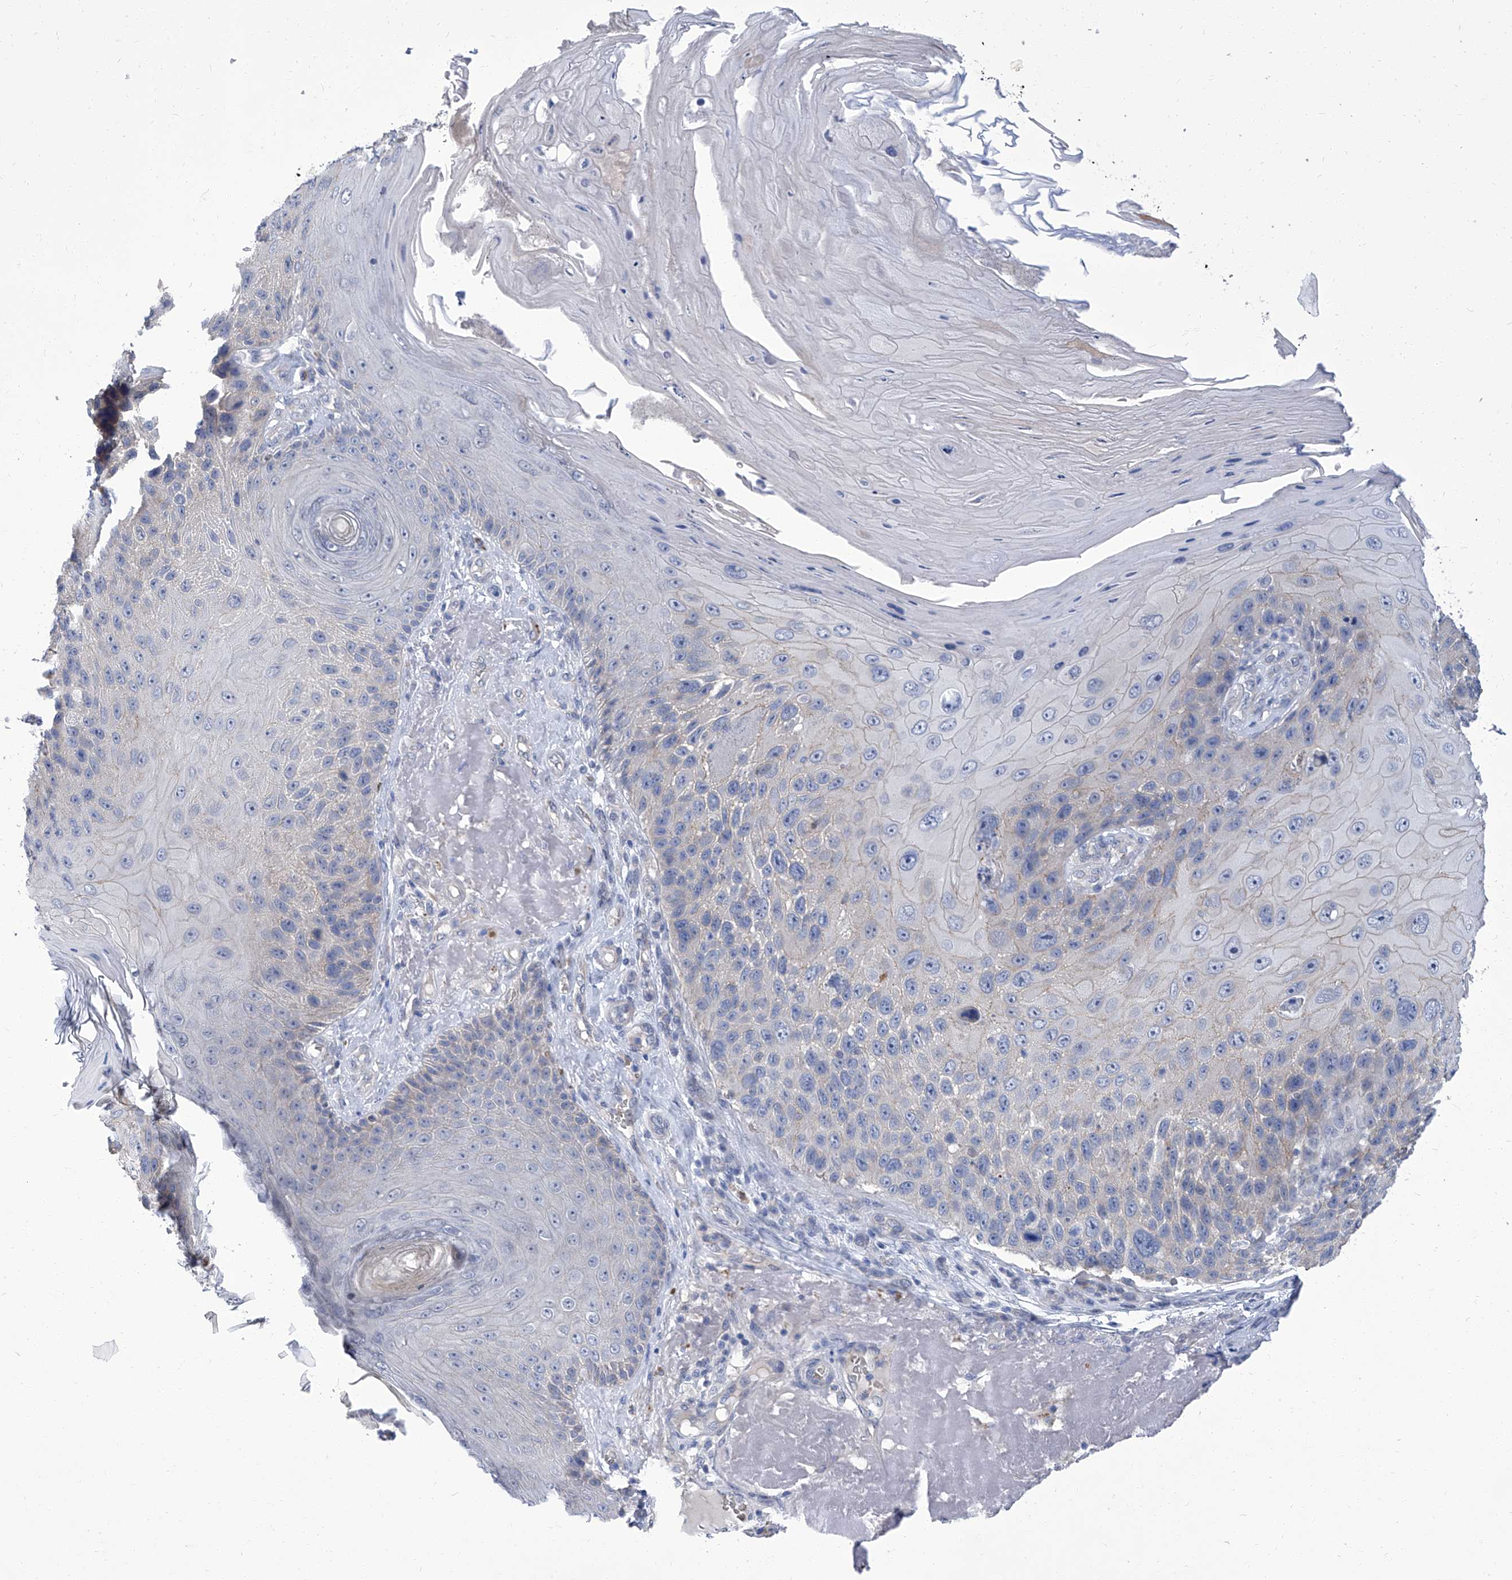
{"staining": {"intensity": "negative", "quantity": "none", "location": "none"}, "tissue": "skin cancer", "cell_type": "Tumor cells", "image_type": "cancer", "snomed": [{"axis": "morphology", "description": "Squamous cell carcinoma, NOS"}, {"axis": "topography", "description": "Skin"}], "caption": "An image of human skin squamous cell carcinoma is negative for staining in tumor cells.", "gene": "PARD3", "patient": {"sex": "female", "age": 88}}